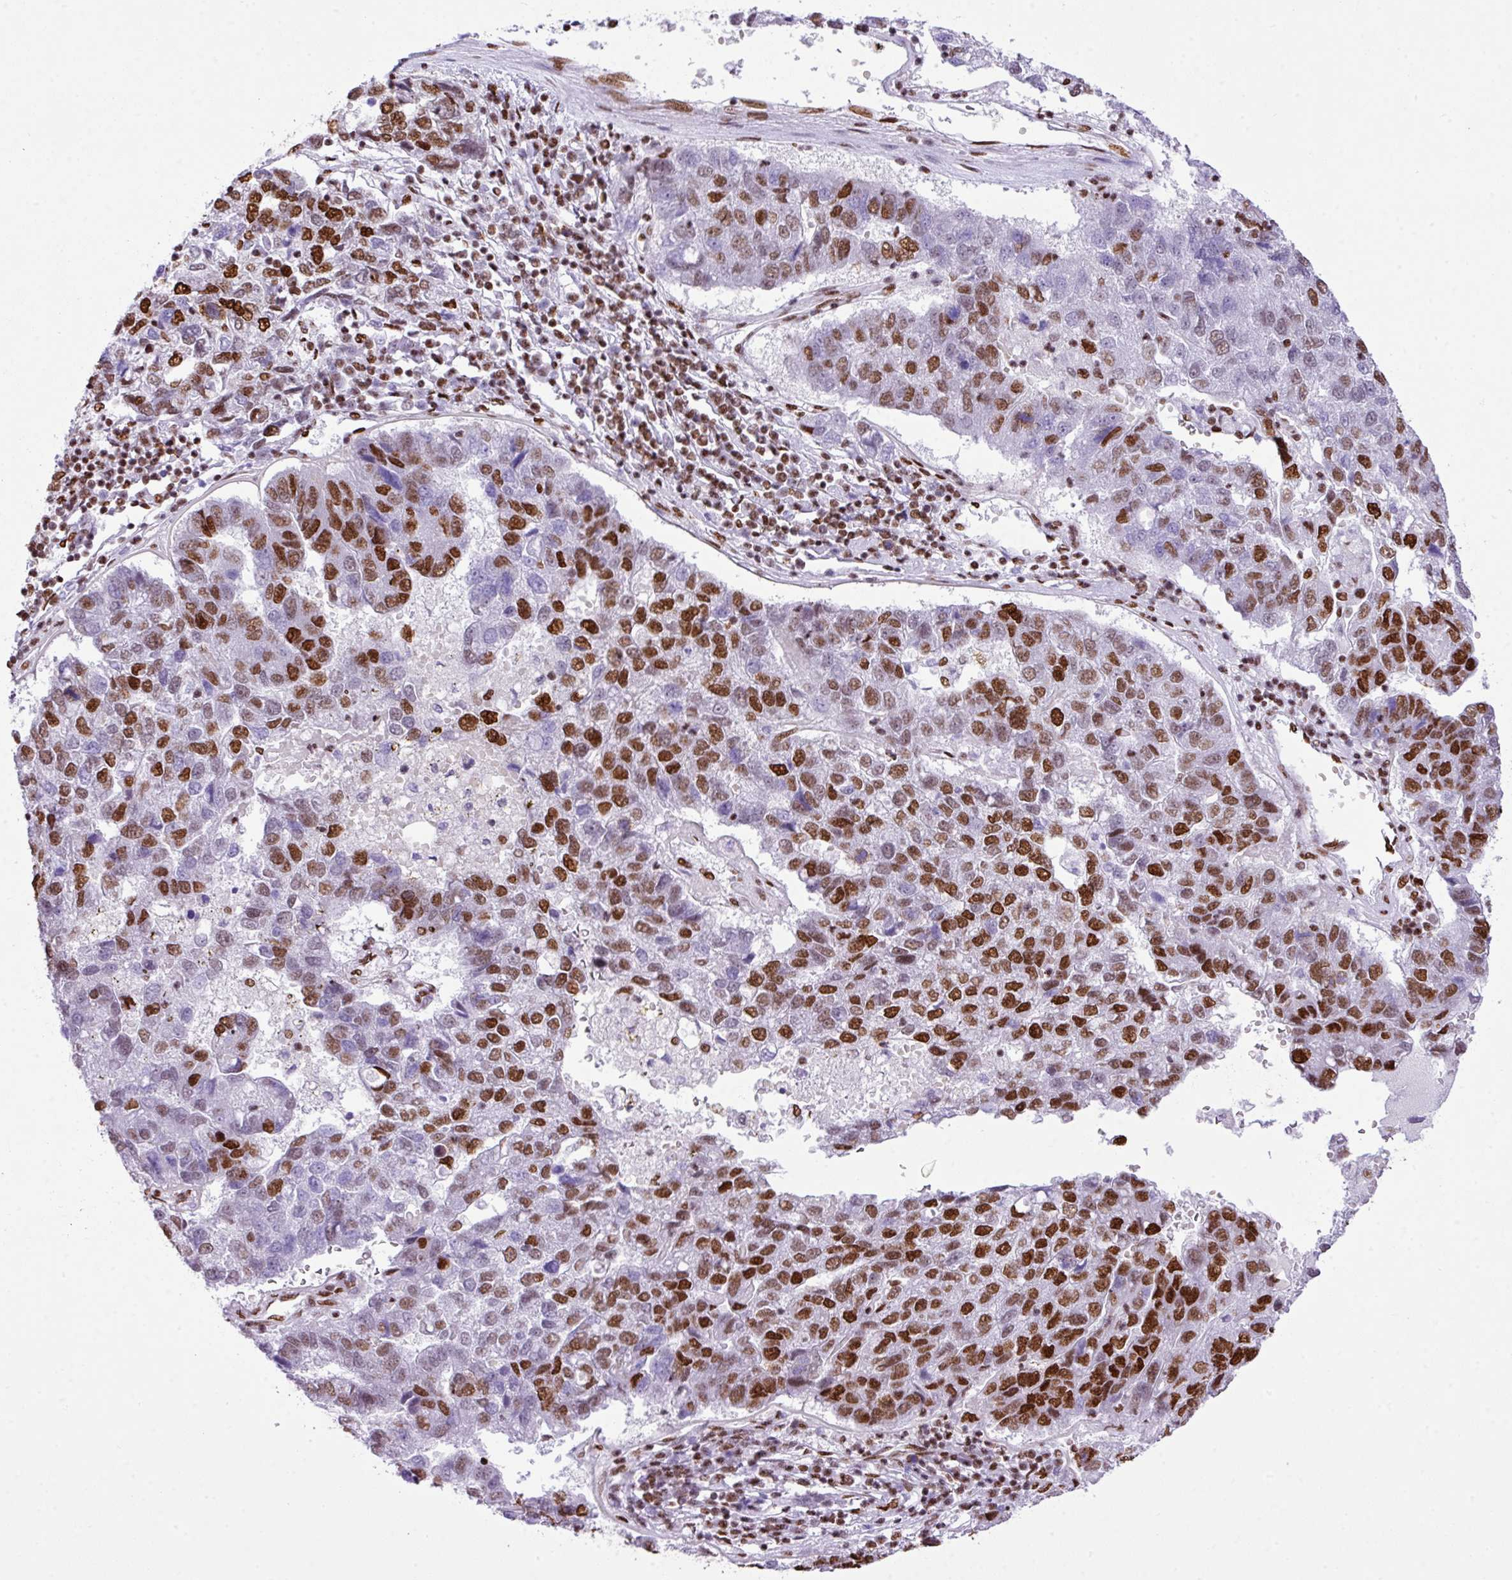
{"staining": {"intensity": "moderate", "quantity": "25%-75%", "location": "nuclear"}, "tissue": "pancreatic cancer", "cell_type": "Tumor cells", "image_type": "cancer", "snomed": [{"axis": "morphology", "description": "Adenocarcinoma, NOS"}, {"axis": "topography", "description": "Pancreas"}], "caption": "About 25%-75% of tumor cells in human pancreatic adenocarcinoma display moderate nuclear protein positivity as visualized by brown immunohistochemical staining.", "gene": "RARG", "patient": {"sex": "female", "age": 61}}